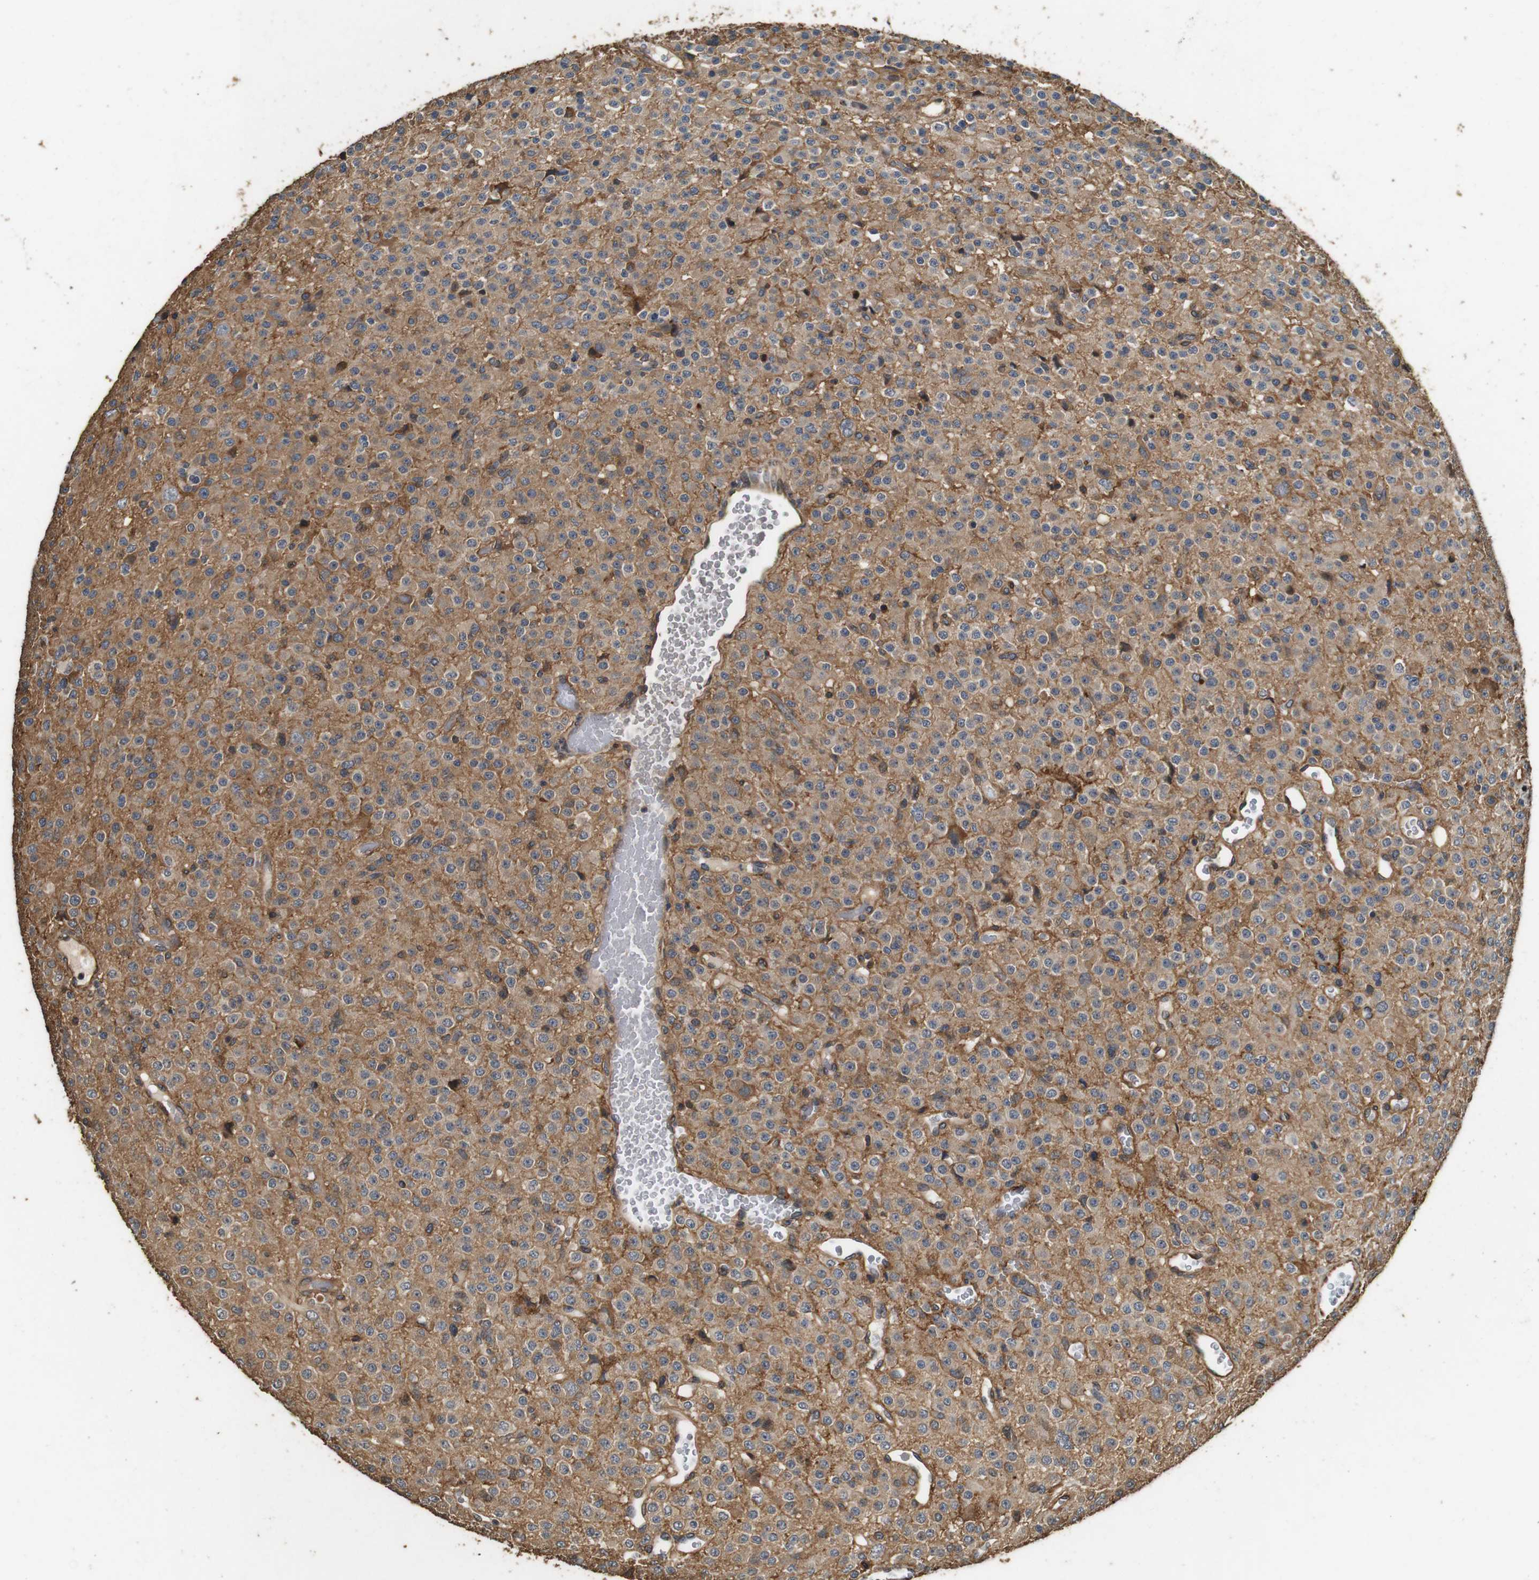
{"staining": {"intensity": "moderate", "quantity": ">75%", "location": "cytoplasmic/membranous"}, "tissue": "glioma", "cell_type": "Tumor cells", "image_type": "cancer", "snomed": [{"axis": "morphology", "description": "Glioma, malignant, Low grade"}, {"axis": "topography", "description": "Brain"}], "caption": "IHC photomicrograph of glioma stained for a protein (brown), which shows medium levels of moderate cytoplasmic/membranous expression in approximately >75% of tumor cells.", "gene": "CNPY4", "patient": {"sex": "male", "age": 38}}